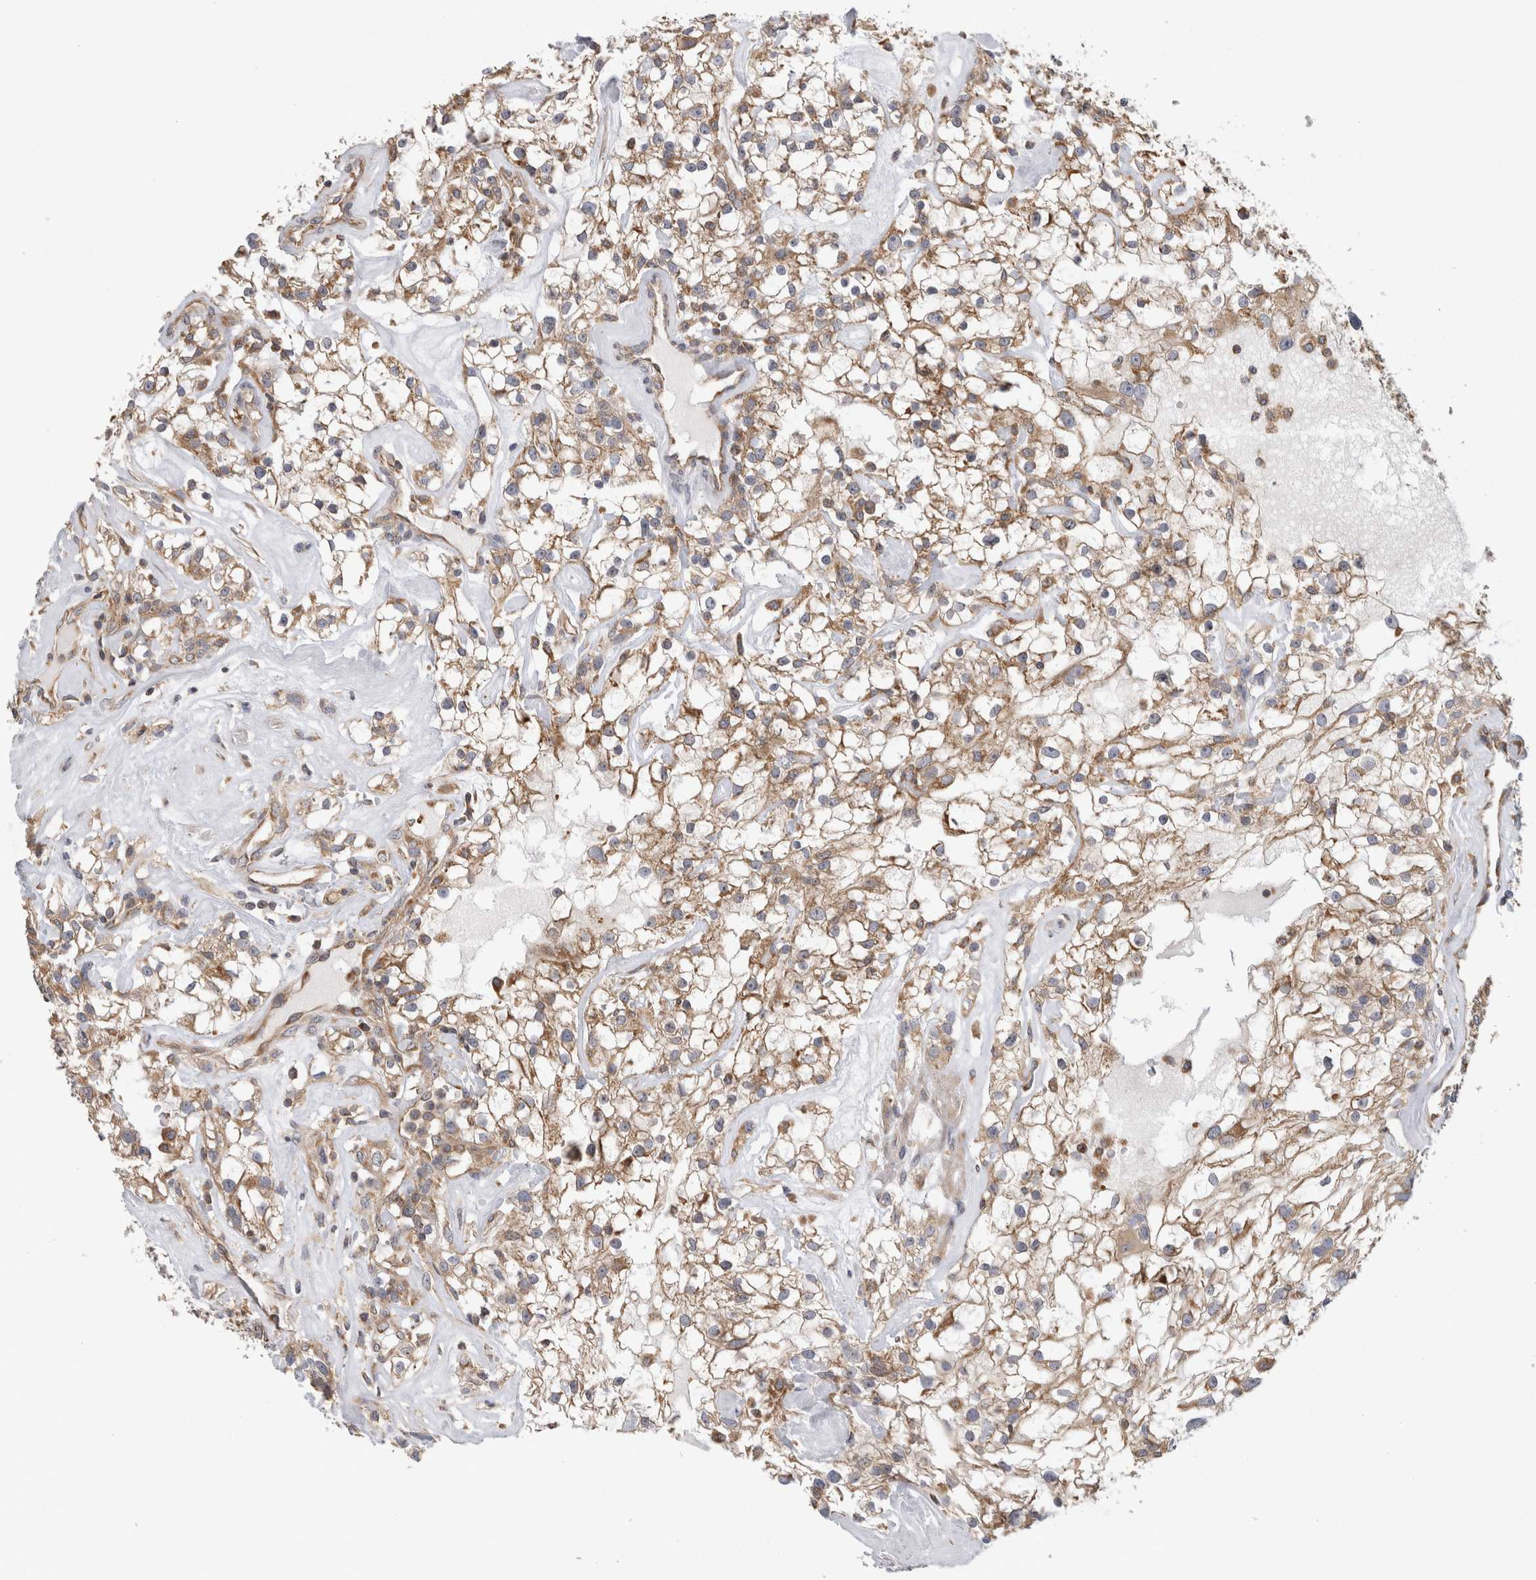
{"staining": {"intensity": "moderate", "quantity": "25%-75%", "location": "cytoplasmic/membranous"}, "tissue": "renal cancer", "cell_type": "Tumor cells", "image_type": "cancer", "snomed": [{"axis": "morphology", "description": "Adenocarcinoma, NOS"}, {"axis": "topography", "description": "Kidney"}], "caption": "A medium amount of moderate cytoplasmic/membranous expression is identified in about 25%-75% of tumor cells in adenocarcinoma (renal) tissue. The staining was performed using DAB to visualize the protein expression in brown, while the nuclei were stained in blue with hematoxylin (Magnification: 20x).", "gene": "GRIK2", "patient": {"sex": "female", "age": 60}}